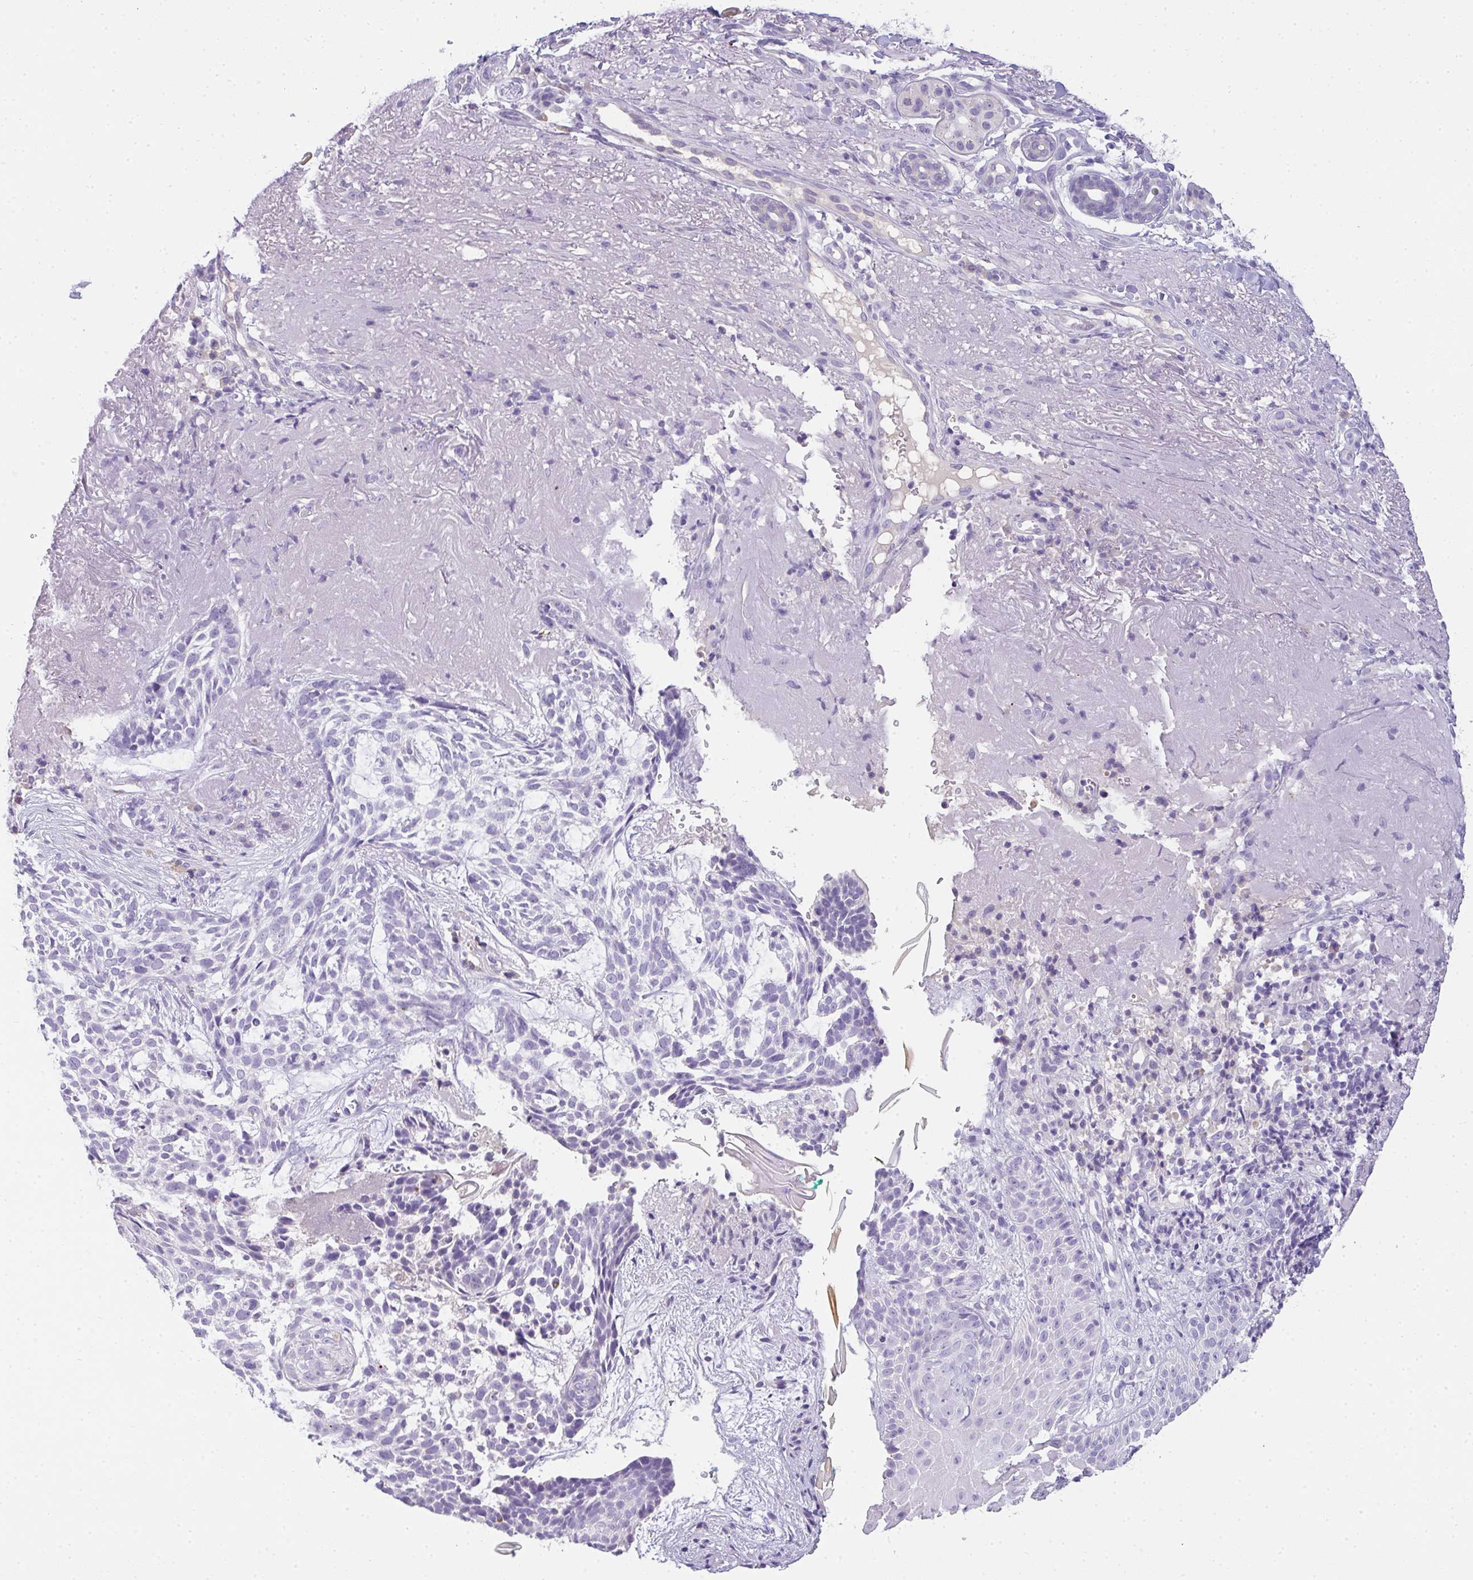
{"staining": {"intensity": "negative", "quantity": "none", "location": "none"}, "tissue": "skin cancer", "cell_type": "Tumor cells", "image_type": "cancer", "snomed": [{"axis": "morphology", "description": "Basal cell carcinoma"}, {"axis": "topography", "description": "Skin"}, {"axis": "topography", "description": "Skin of face"}], "caption": "Immunohistochemistry (IHC) image of human skin basal cell carcinoma stained for a protein (brown), which reveals no expression in tumor cells. Brightfield microscopy of IHC stained with DAB (3,3'-diaminobenzidine) (brown) and hematoxylin (blue), captured at high magnification.", "gene": "COX7B", "patient": {"sex": "female", "age": 80}}